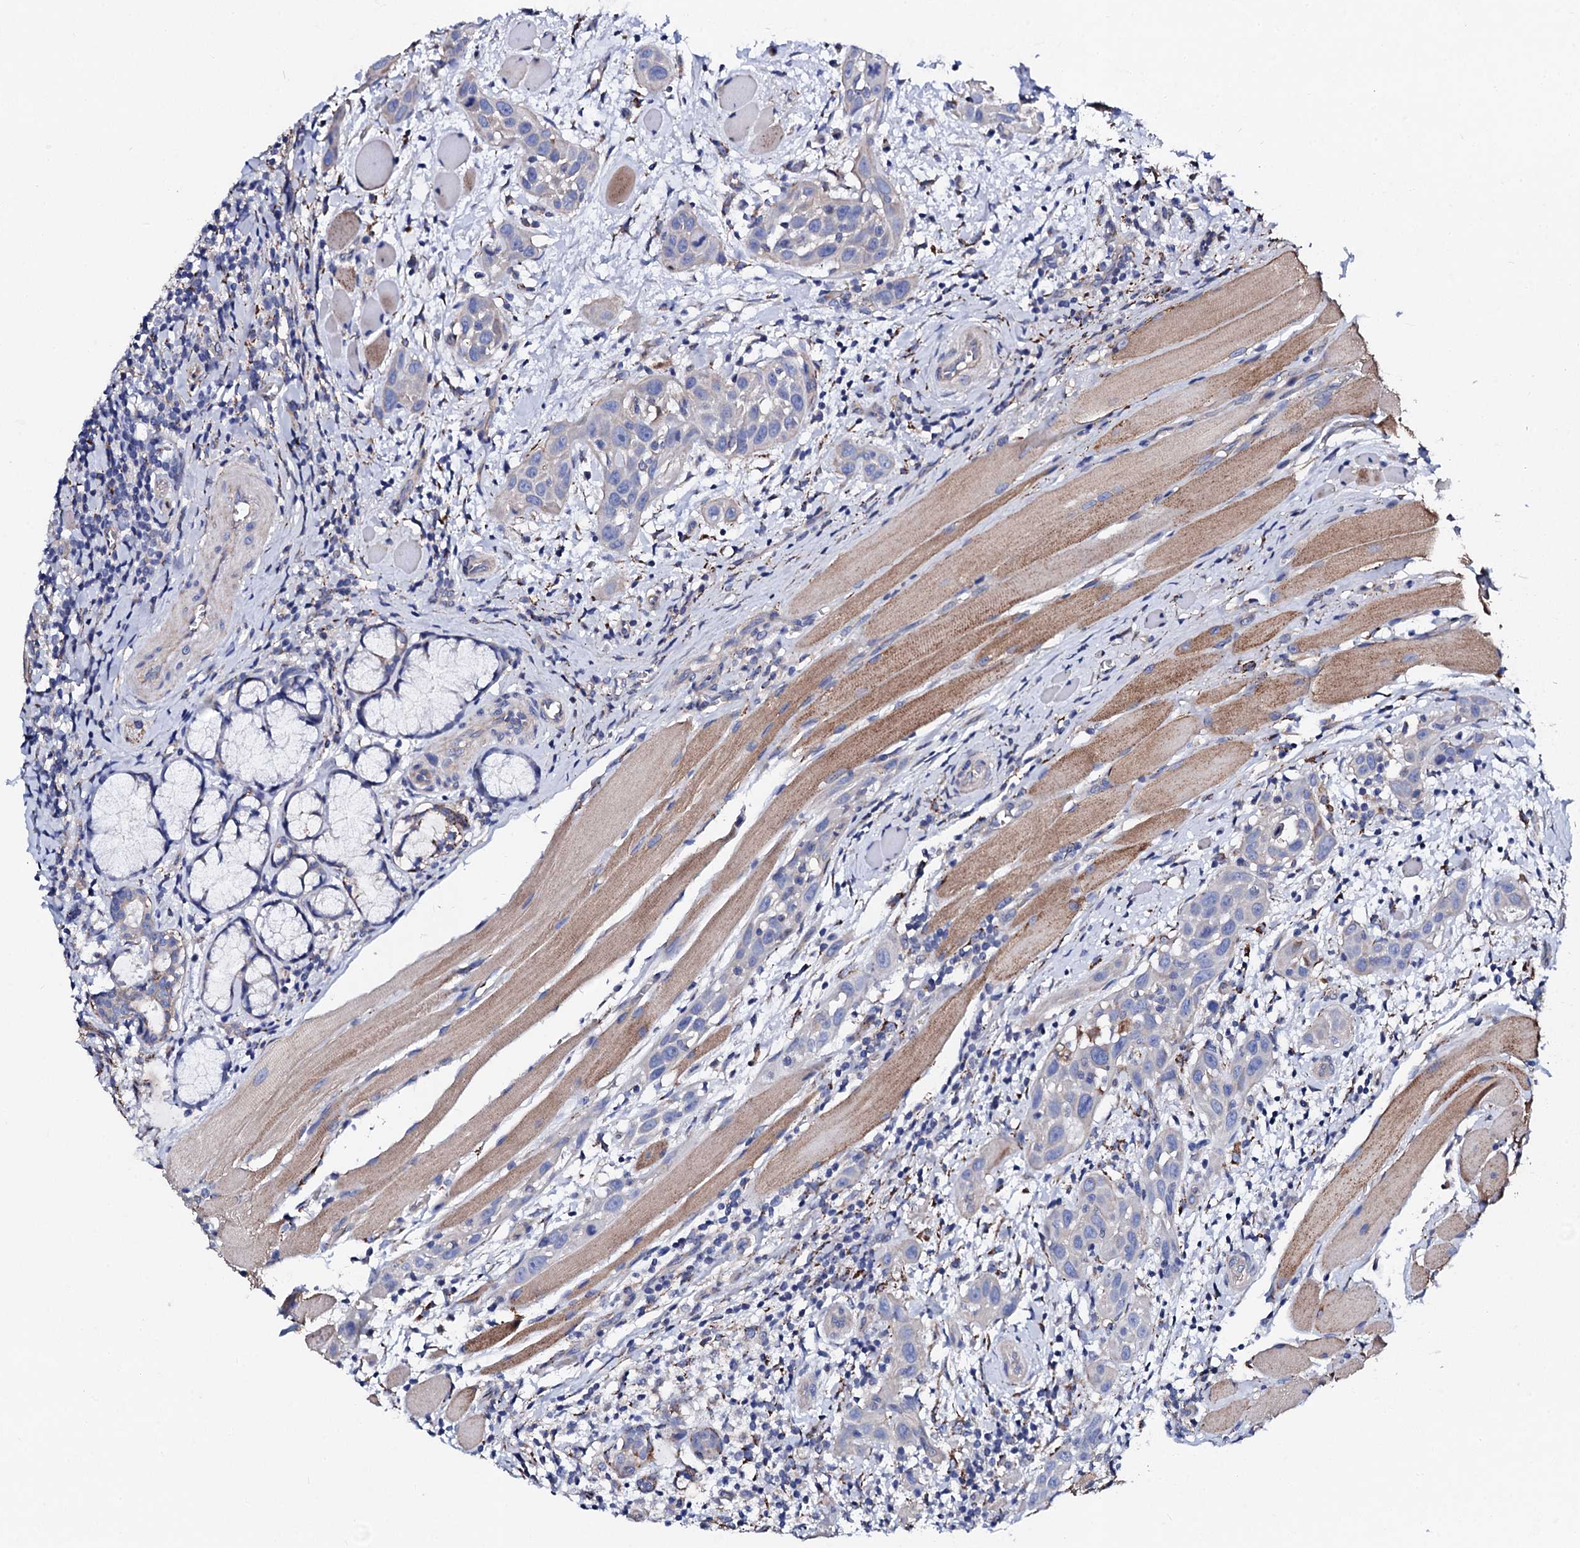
{"staining": {"intensity": "negative", "quantity": "none", "location": "none"}, "tissue": "head and neck cancer", "cell_type": "Tumor cells", "image_type": "cancer", "snomed": [{"axis": "morphology", "description": "Squamous cell carcinoma, NOS"}, {"axis": "topography", "description": "Oral tissue"}, {"axis": "topography", "description": "Head-Neck"}], "caption": "DAB (3,3'-diaminobenzidine) immunohistochemical staining of head and neck cancer (squamous cell carcinoma) demonstrates no significant staining in tumor cells.", "gene": "KLHL32", "patient": {"sex": "female", "age": 50}}